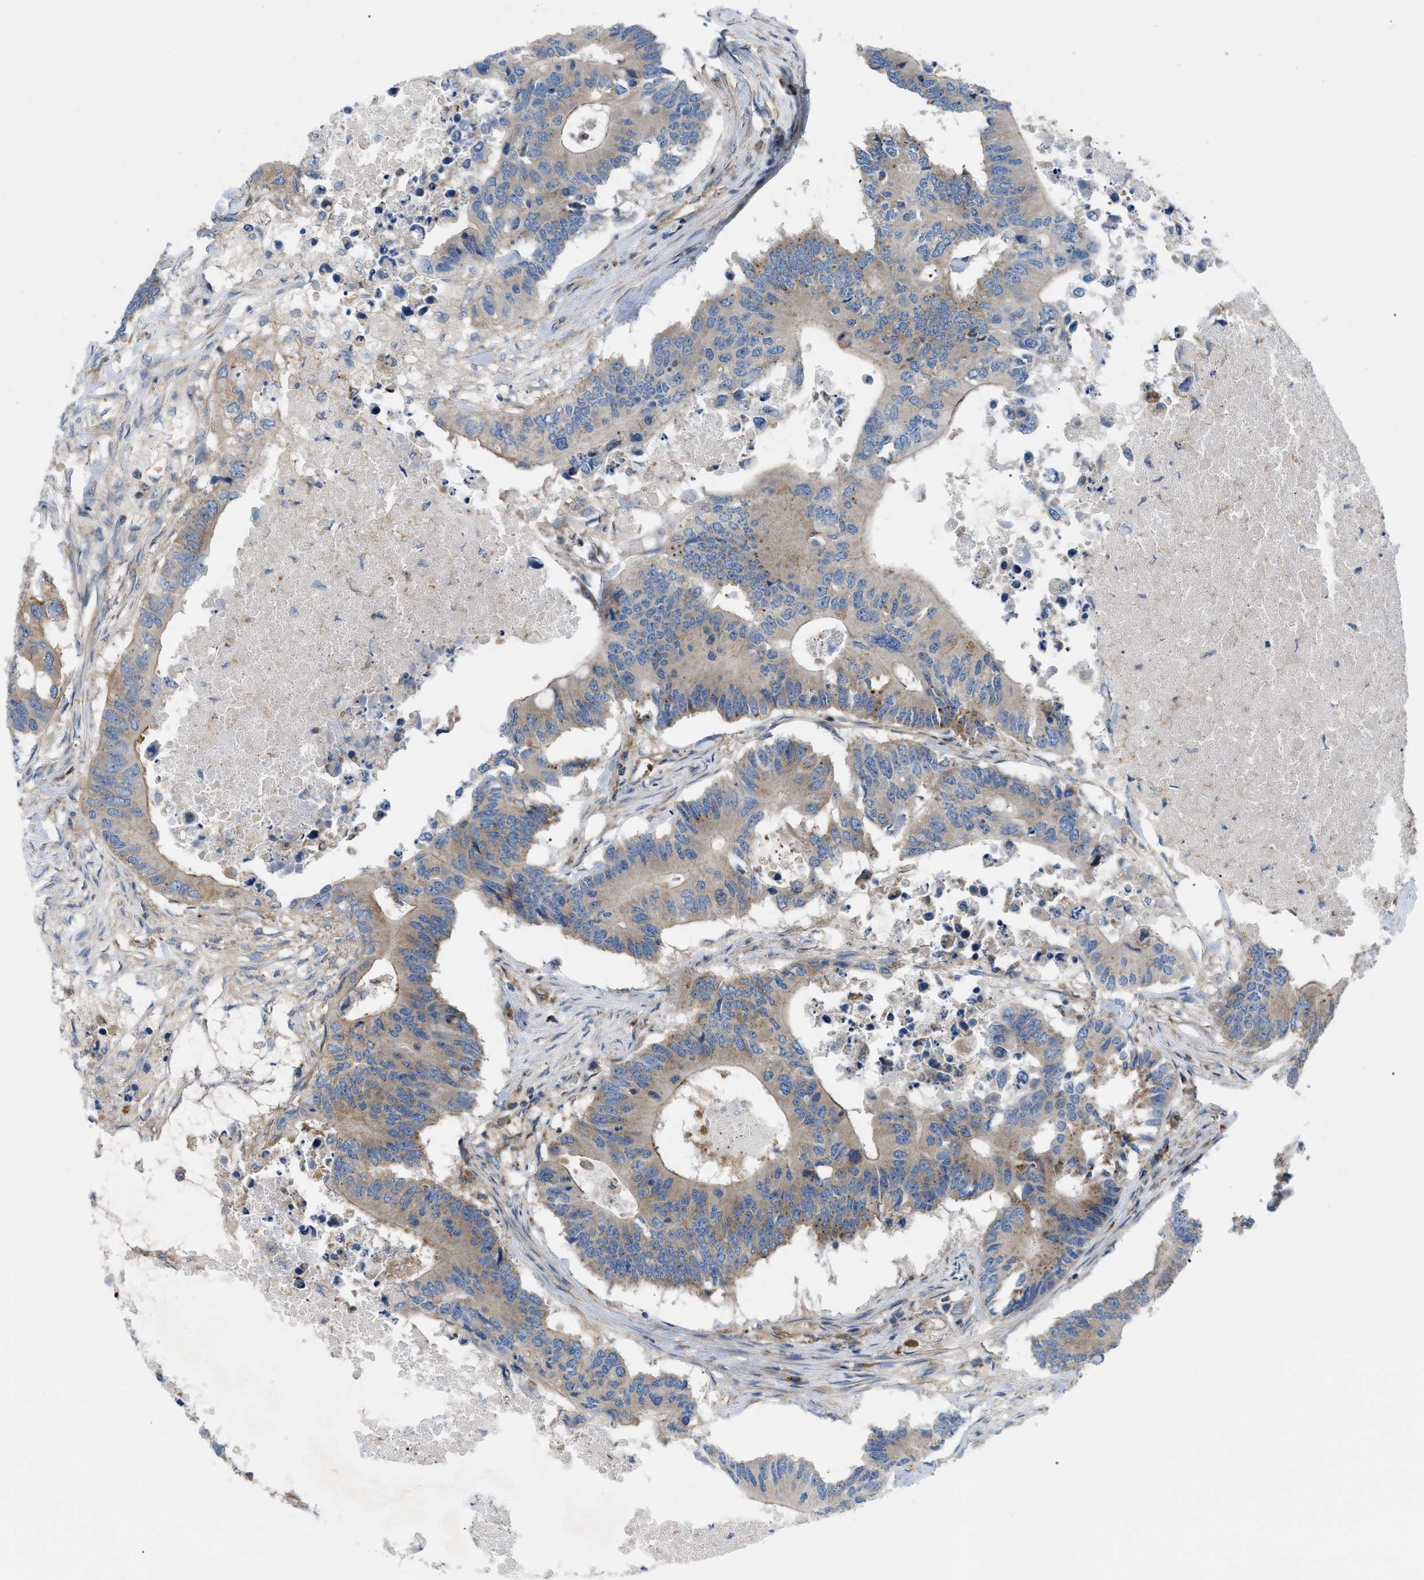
{"staining": {"intensity": "moderate", "quantity": "25%-75%", "location": "cytoplasmic/membranous"}, "tissue": "colorectal cancer", "cell_type": "Tumor cells", "image_type": "cancer", "snomed": [{"axis": "morphology", "description": "Adenocarcinoma, NOS"}, {"axis": "topography", "description": "Colon"}], "caption": "IHC (DAB (3,3'-diaminobenzidine)) staining of human colorectal cancer demonstrates moderate cytoplasmic/membranous protein staining in about 25%-75% of tumor cells. Using DAB (3,3'-diaminobenzidine) (brown) and hematoxylin (blue) stains, captured at high magnification using brightfield microscopy.", "gene": "ATP2A3", "patient": {"sex": "male", "age": 71}}